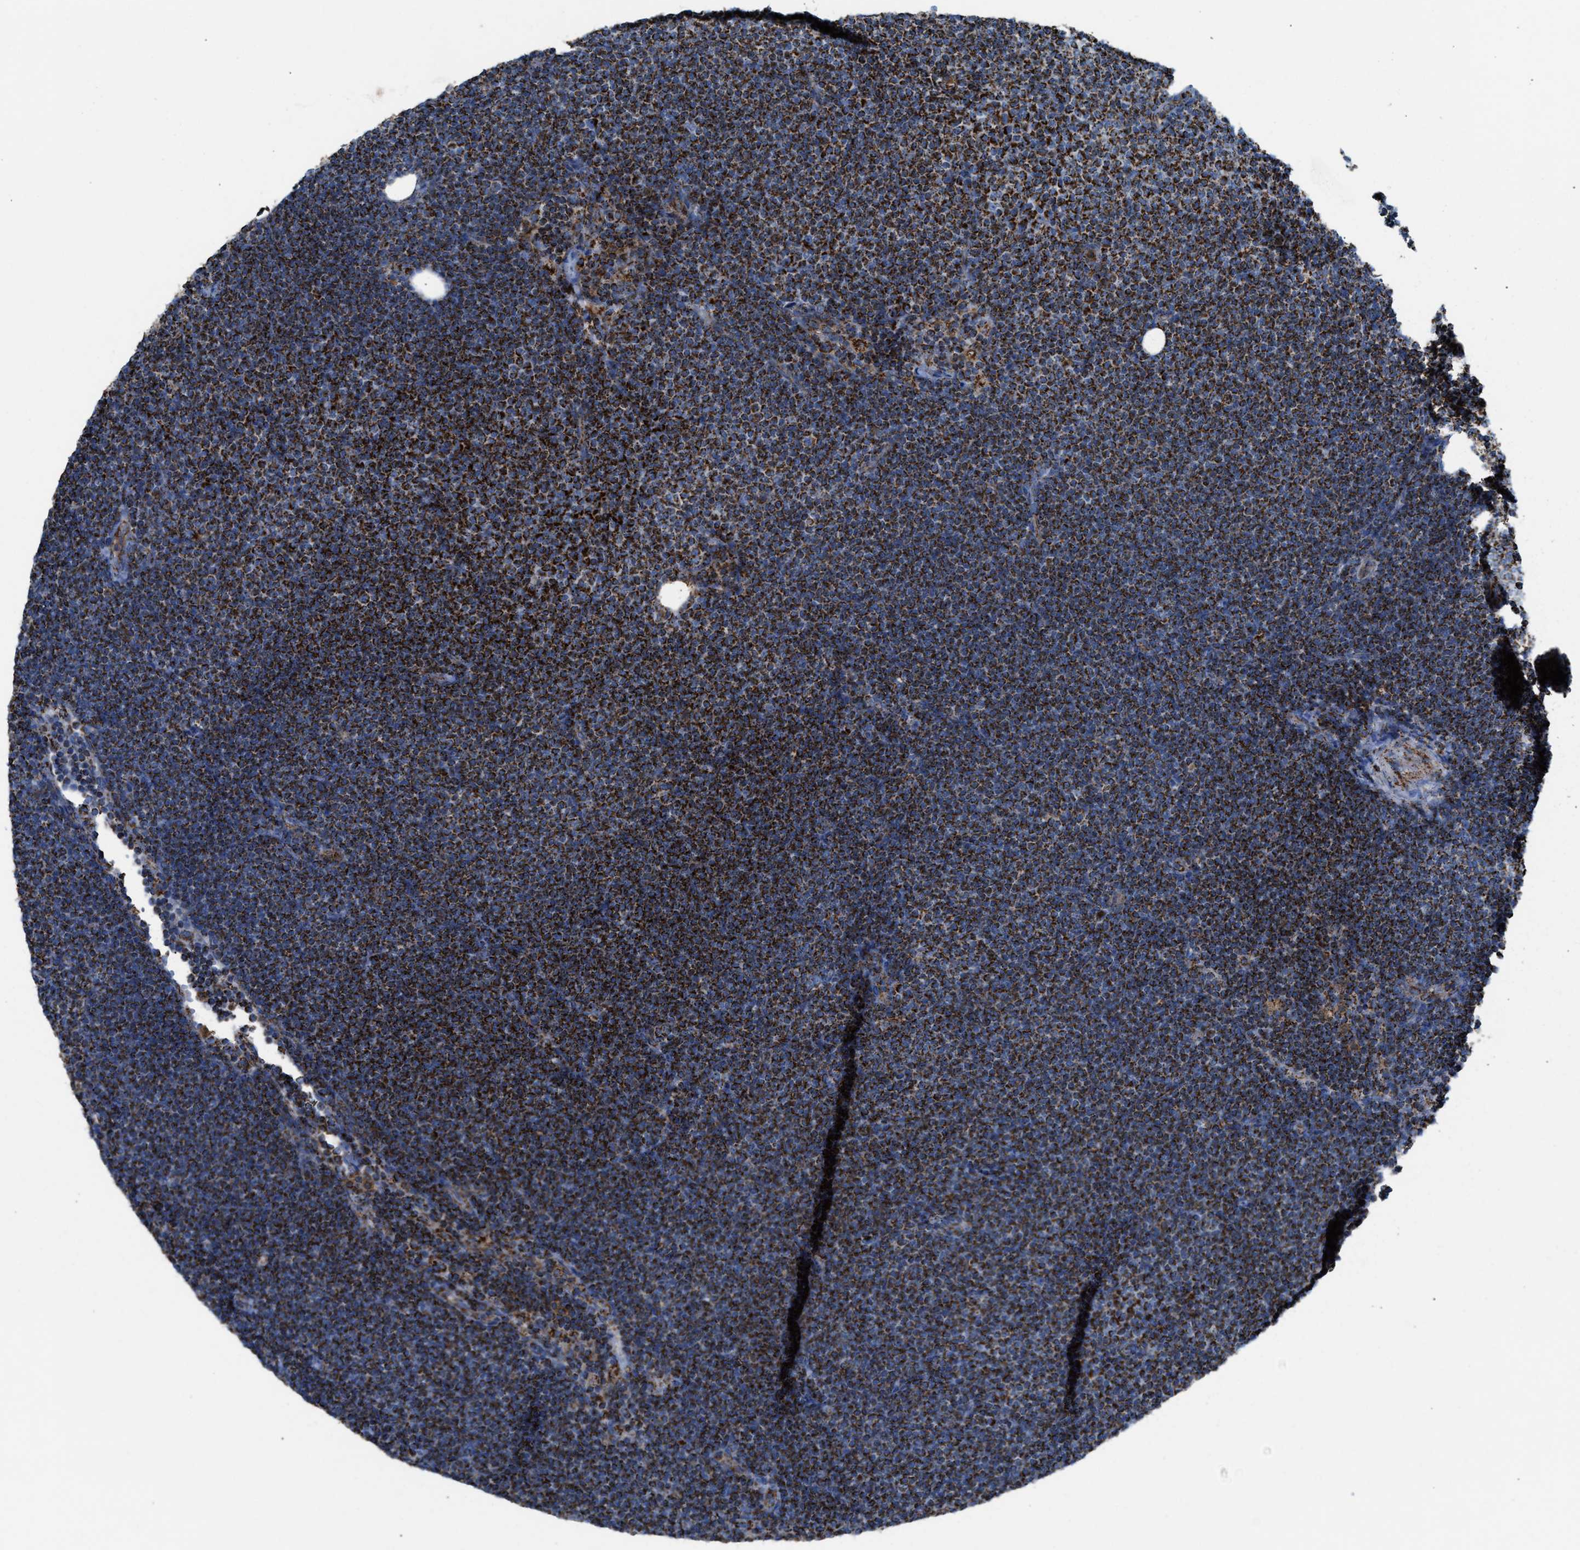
{"staining": {"intensity": "strong", "quantity": ">75%", "location": "cytoplasmic/membranous"}, "tissue": "lymphoma", "cell_type": "Tumor cells", "image_type": "cancer", "snomed": [{"axis": "morphology", "description": "Malignant lymphoma, non-Hodgkin's type, Low grade"}, {"axis": "topography", "description": "Lymph node"}], "caption": "A high-resolution photomicrograph shows immunohistochemistry staining of lymphoma, which reveals strong cytoplasmic/membranous staining in about >75% of tumor cells. (DAB (3,3'-diaminobenzidine) IHC, brown staining for protein, blue staining for nuclei).", "gene": "ECHS1", "patient": {"sex": "female", "age": 53}}